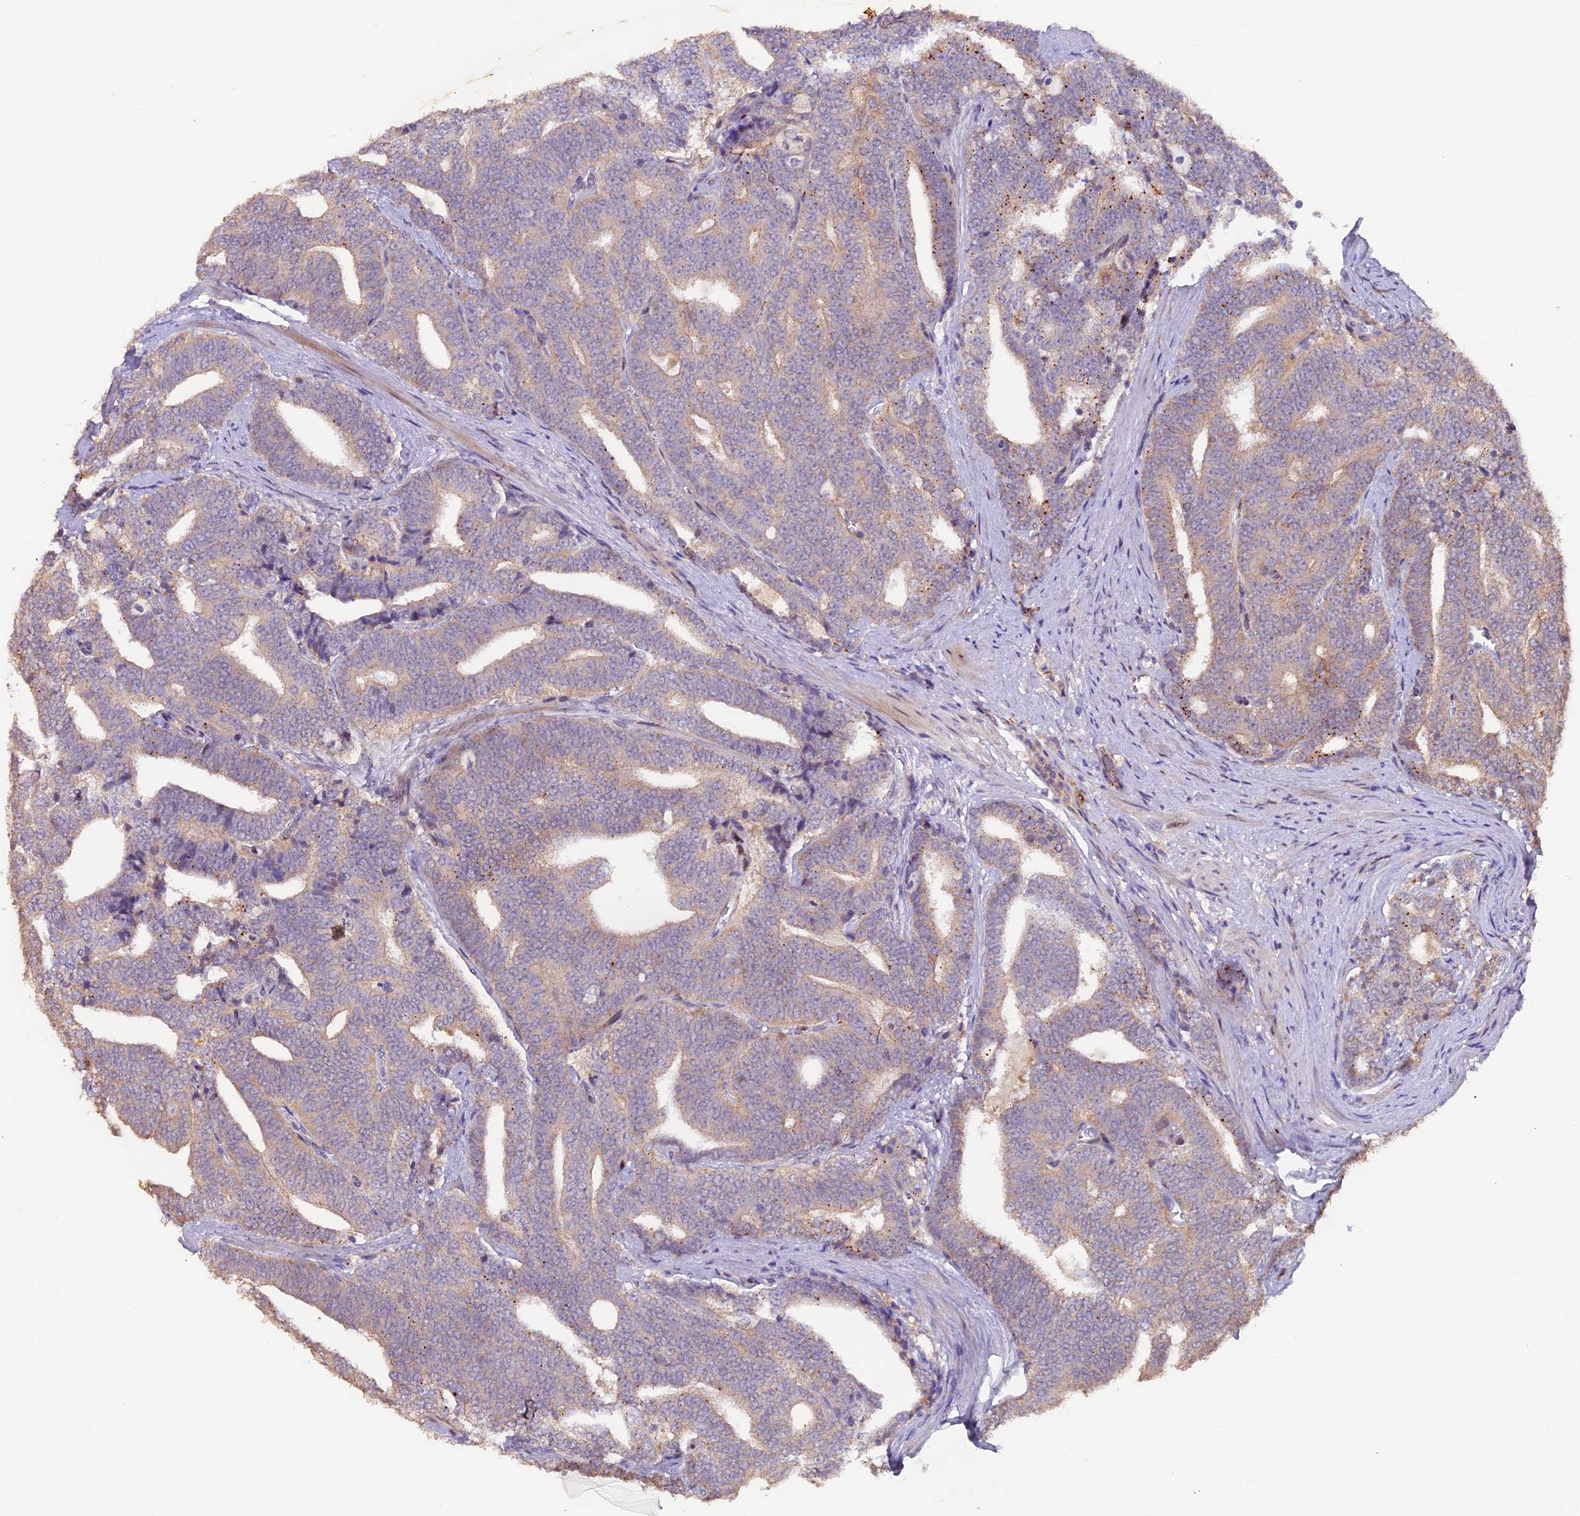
{"staining": {"intensity": "moderate", "quantity": "<25%", "location": "cytoplasmic/membranous"}, "tissue": "prostate cancer", "cell_type": "Tumor cells", "image_type": "cancer", "snomed": [{"axis": "morphology", "description": "Adenocarcinoma, High grade"}, {"axis": "topography", "description": "Prostate and seminal vesicle, NOS"}], "caption": "IHC (DAB) staining of prostate high-grade adenocarcinoma reveals moderate cytoplasmic/membranous protein positivity in approximately <25% of tumor cells.", "gene": "NCK2", "patient": {"sex": "male", "age": 67}}